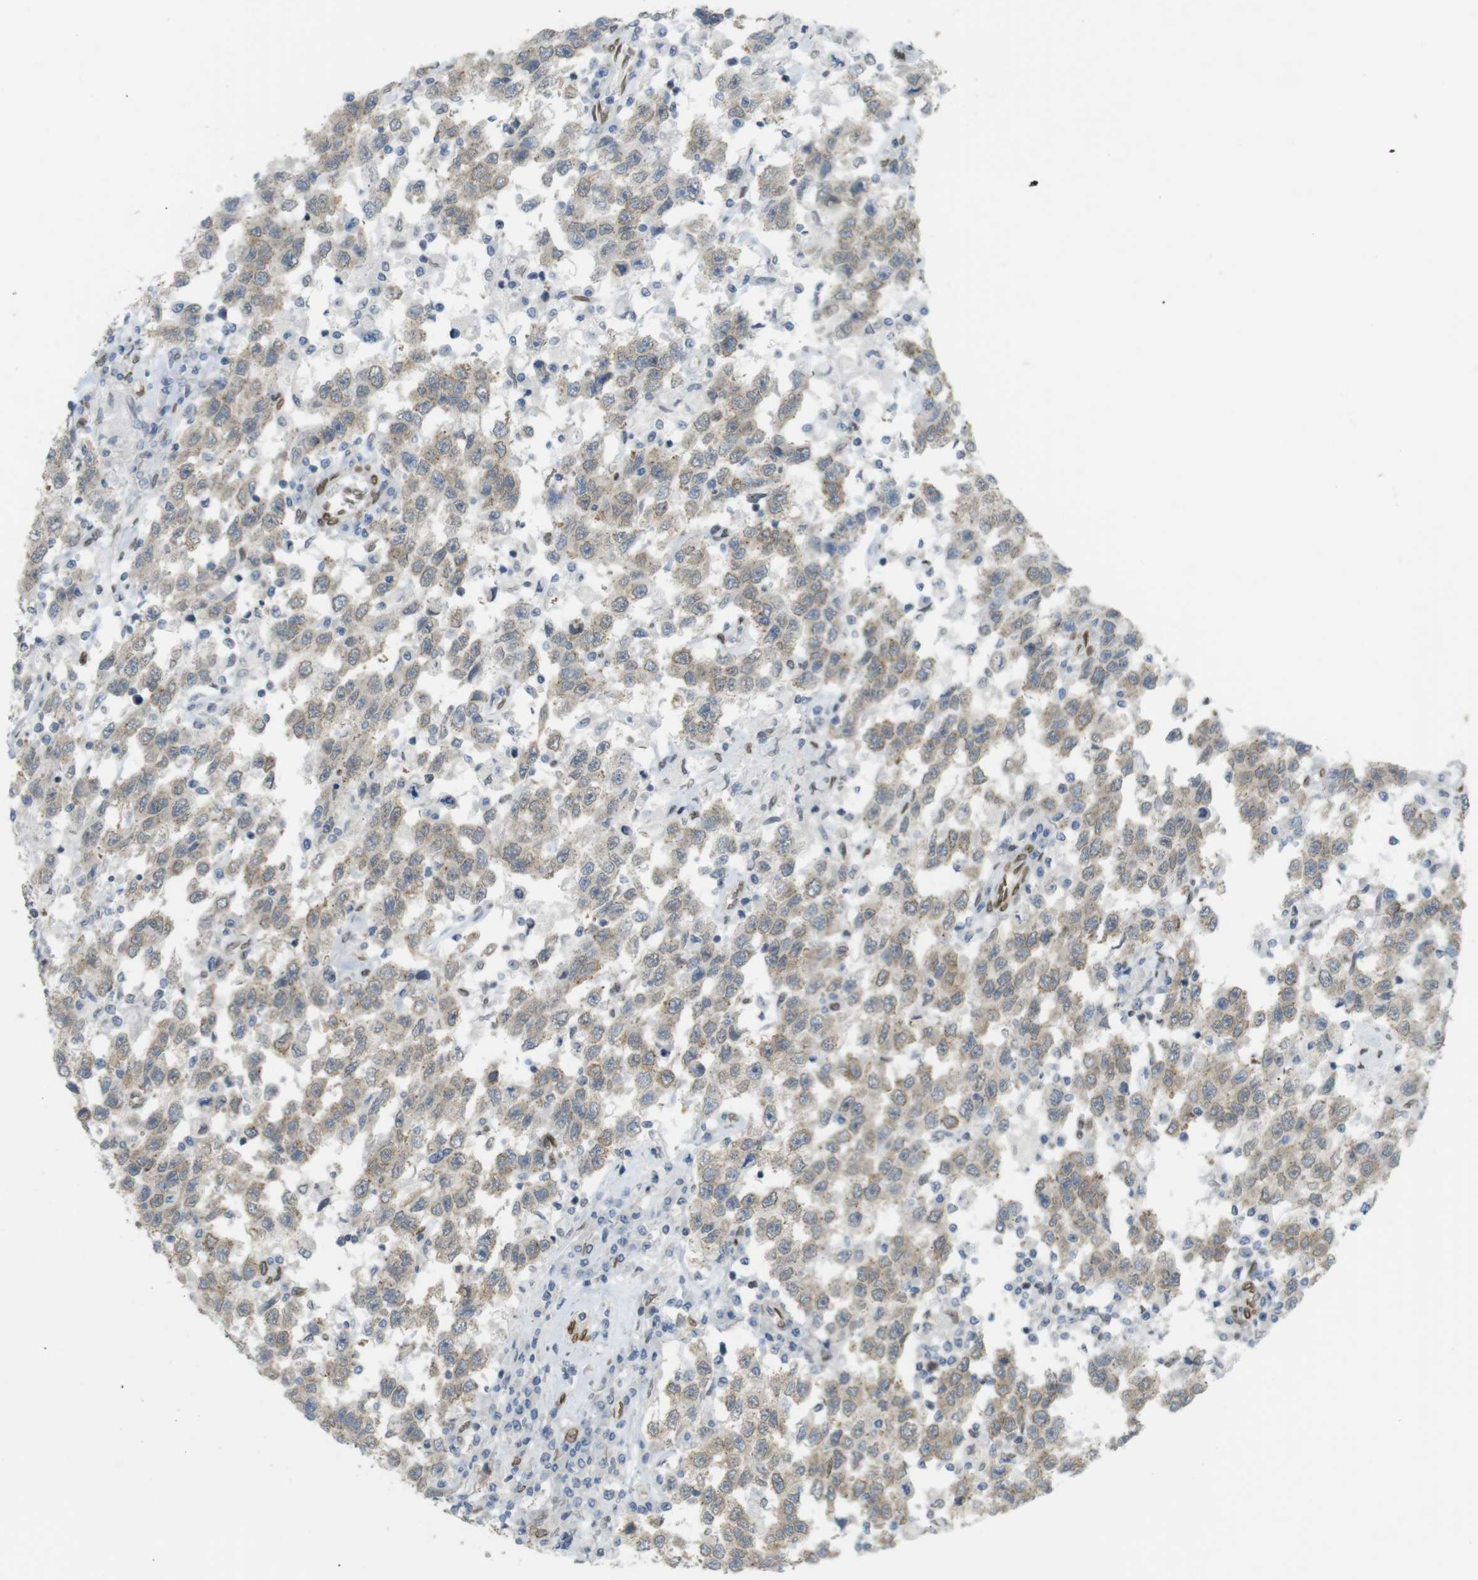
{"staining": {"intensity": "moderate", "quantity": ">75%", "location": "cytoplasmic/membranous,nuclear"}, "tissue": "testis cancer", "cell_type": "Tumor cells", "image_type": "cancer", "snomed": [{"axis": "morphology", "description": "Seminoma, NOS"}, {"axis": "topography", "description": "Testis"}], "caption": "This is a photomicrograph of immunohistochemistry staining of seminoma (testis), which shows moderate positivity in the cytoplasmic/membranous and nuclear of tumor cells.", "gene": "ARL6IP6", "patient": {"sex": "male", "age": 41}}